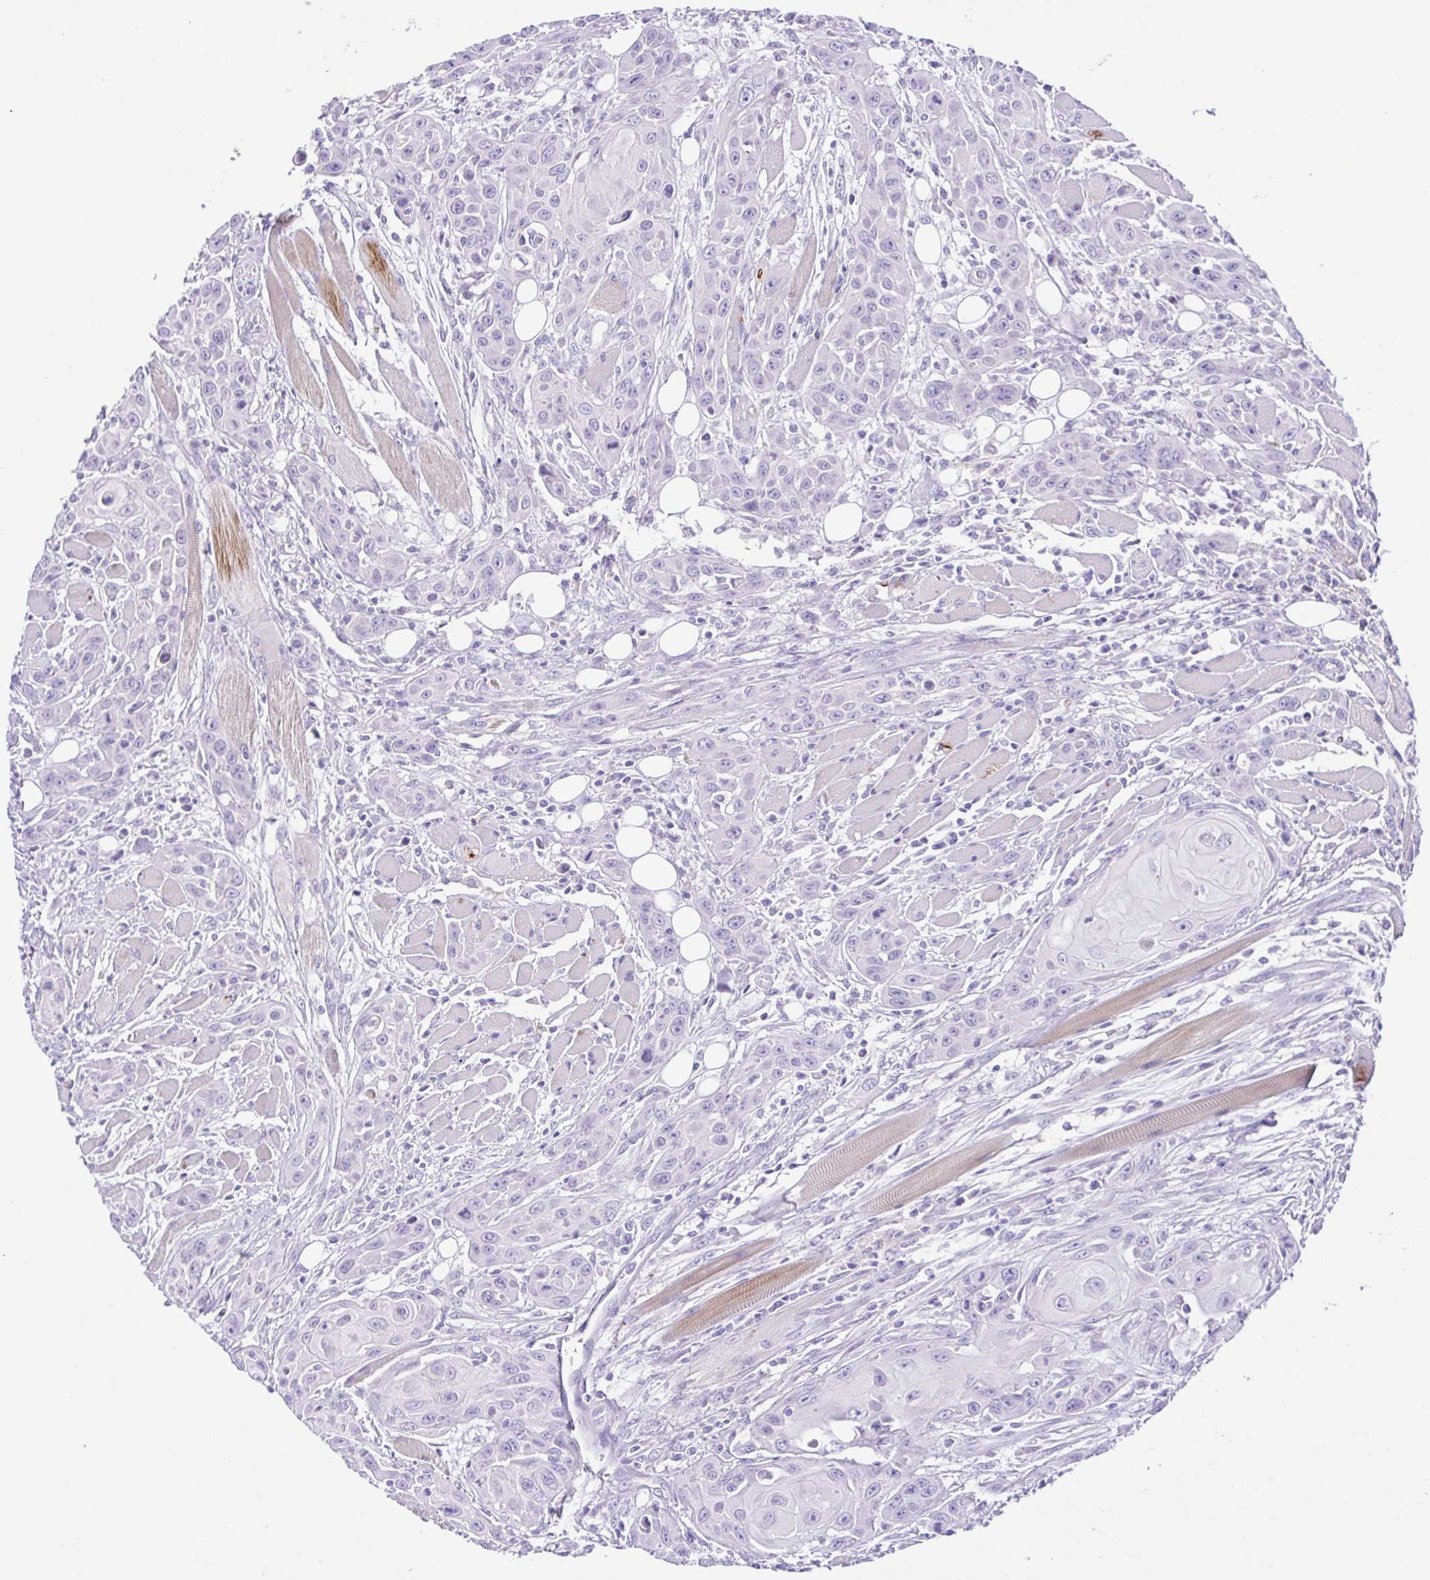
{"staining": {"intensity": "negative", "quantity": "none", "location": "none"}, "tissue": "head and neck cancer", "cell_type": "Tumor cells", "image_type": "cancer", "snomed": [{"axis": "morphology", "description": "Squamous cell carcinoma, NOS"}, {"axis": "topography", "description": "Head-Neck"}], "caption": "Tumor cells are negative for protein expression in human squamous cell carcinoma (head and neck).", "gene": "CD72", "patient": {"sex": "female", "age": 80}}